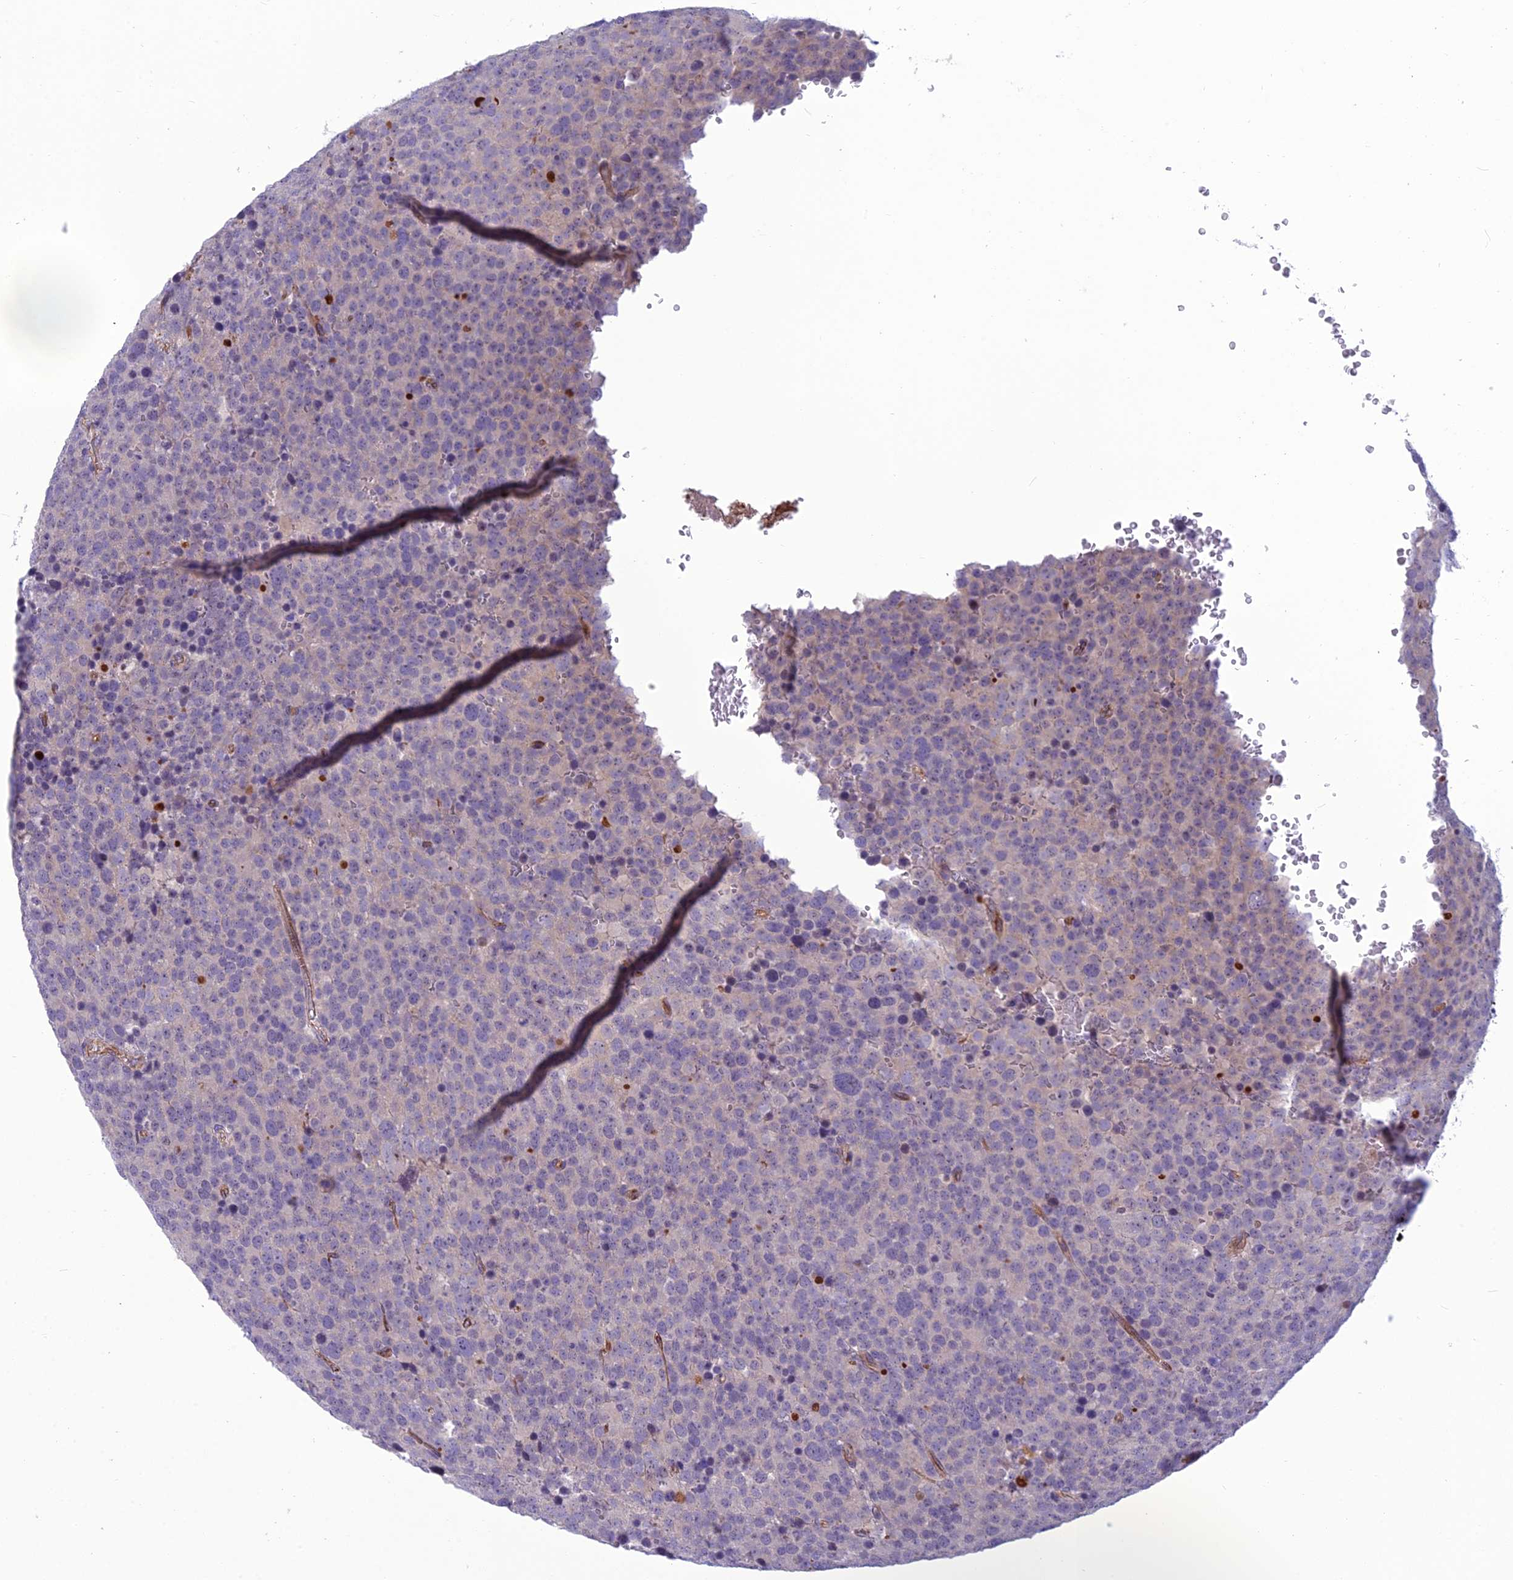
{"staining": {"intensity": "negative", "quantity": "none", "location": "none"}, "tissue": "testis cancer", "cell_type": "Tumor cells", "image_type": "cancer", "snomed": [{"axis": "morphology", "description": "Seminoma, NOS"}, {"axis": "topography", "description": "Testis"}], "caption": "There is no significant staining in tumor cells of testis seminoma.", "gene": "BBS7", "patient": {"sex": "male", "age": 71}}